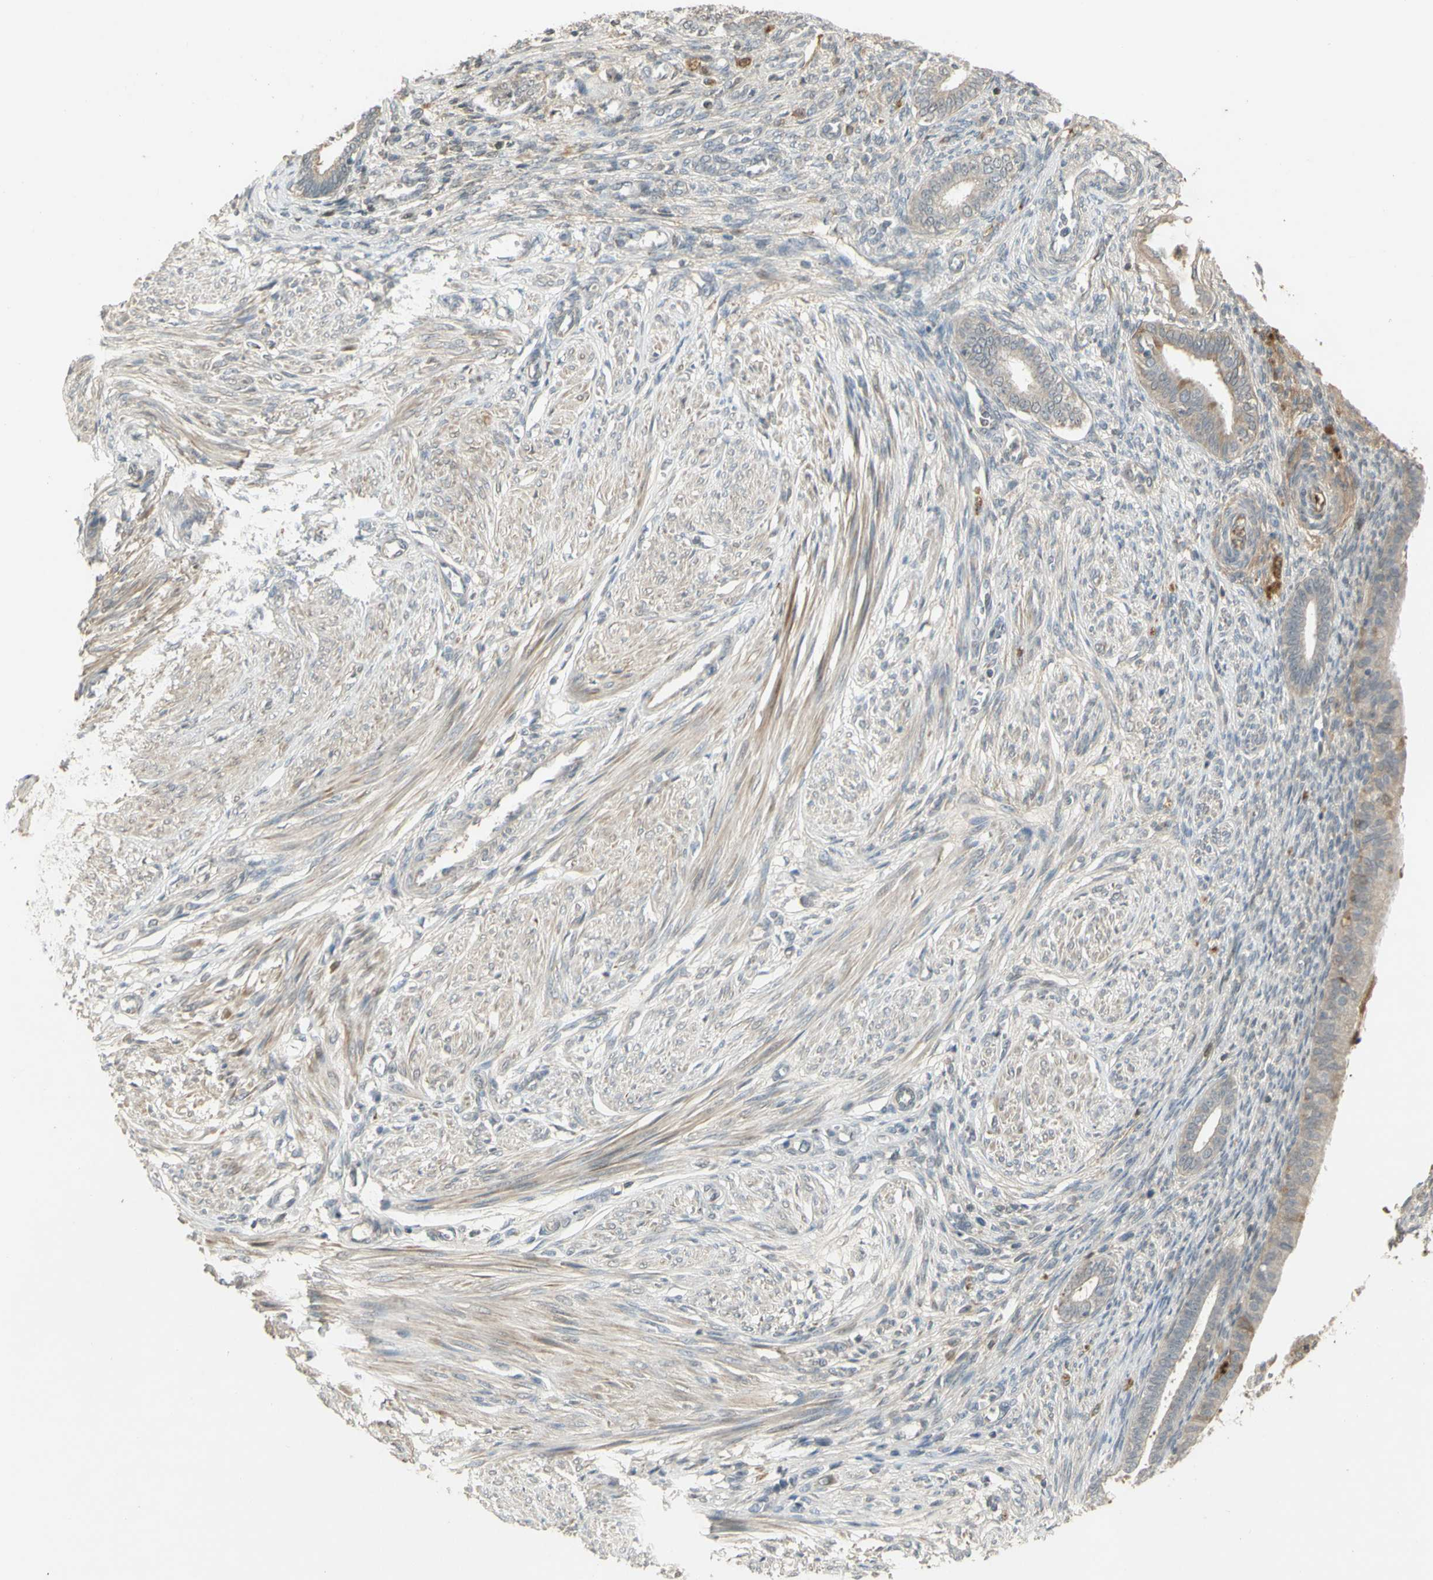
{"staining": {"intensity": "weak", "quantity": "<25%", "location": "cytoplasmic/membranous"}, "tissue": "endometrium", "cell_type": "Cells in endometrial stroma", "image_type": "normal", "snomed": [{"axis": "morphology", "description": "Normal tissue, NOS"}, {"axis": "topography", "description": "Endometrium"}], "caption": "High power microscopy micrograph of an IHC photomicrograph of benign endometrium, revealing no significant positivity in cells in endometrial stroma.", "gene": "NRG4", "patient": {"sex": "female", "age": 72}}